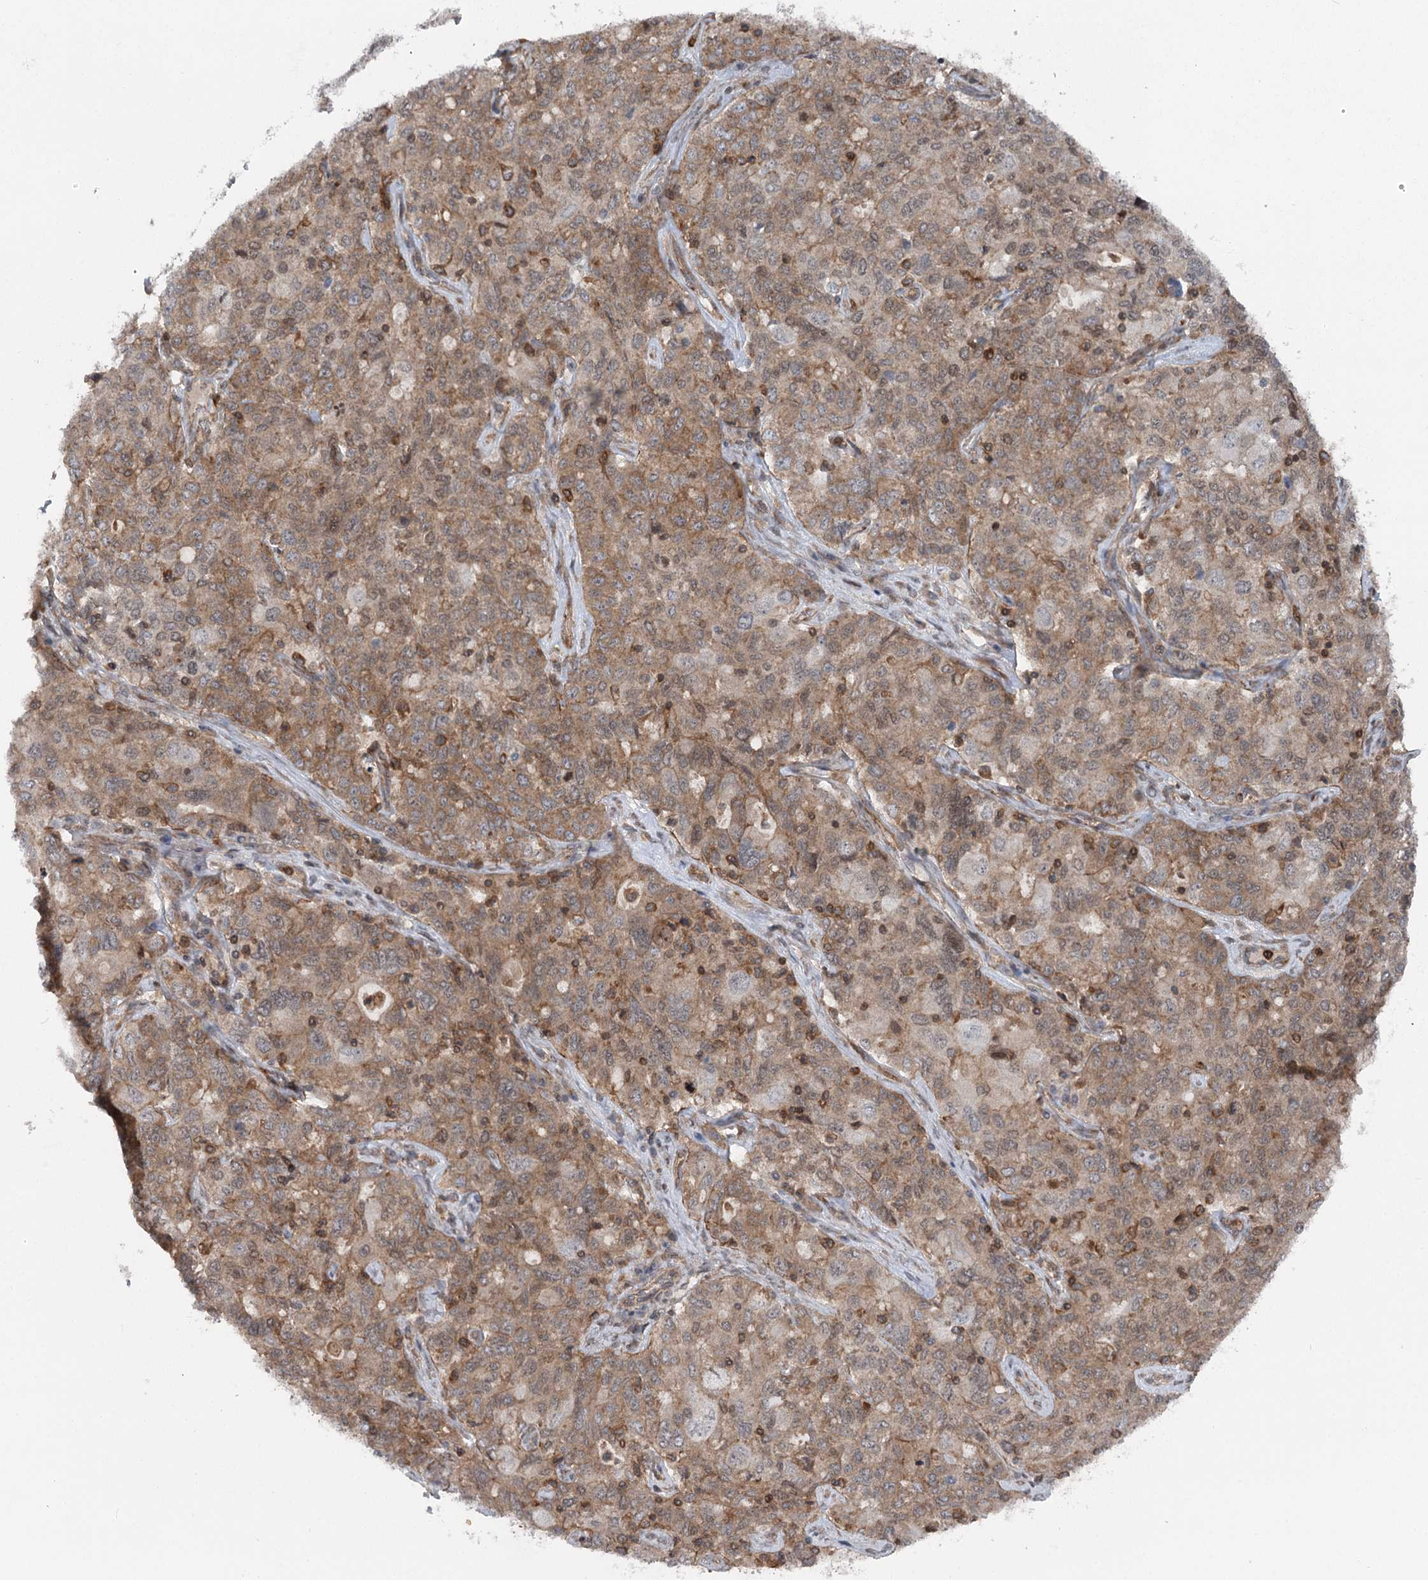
{"staining": {"intensity": "moderate", "quantity": ">75%", "location": "cytoplasmic/membranous"}, "tissue": "ovarian cancer", "cell_type": "Tumor cells", "image_type": "cancer", "snomed": [{"axis": "morphology", "description": "Carcinoma, endometroid"}, {"axis": "topography", "description": "Ovary"}], "caption": "High-magnification brightfield microscopy of ovarian endometroid carcinoma stained with DAB (brown) and counterstained with hematoxylin (blue). tumor cells exhibit moderate cytoplasmic/membranous staining is identified in about>75% of cells.", "gene": "IQSEC1", "patient": {"sex": "female", "age": 62}}